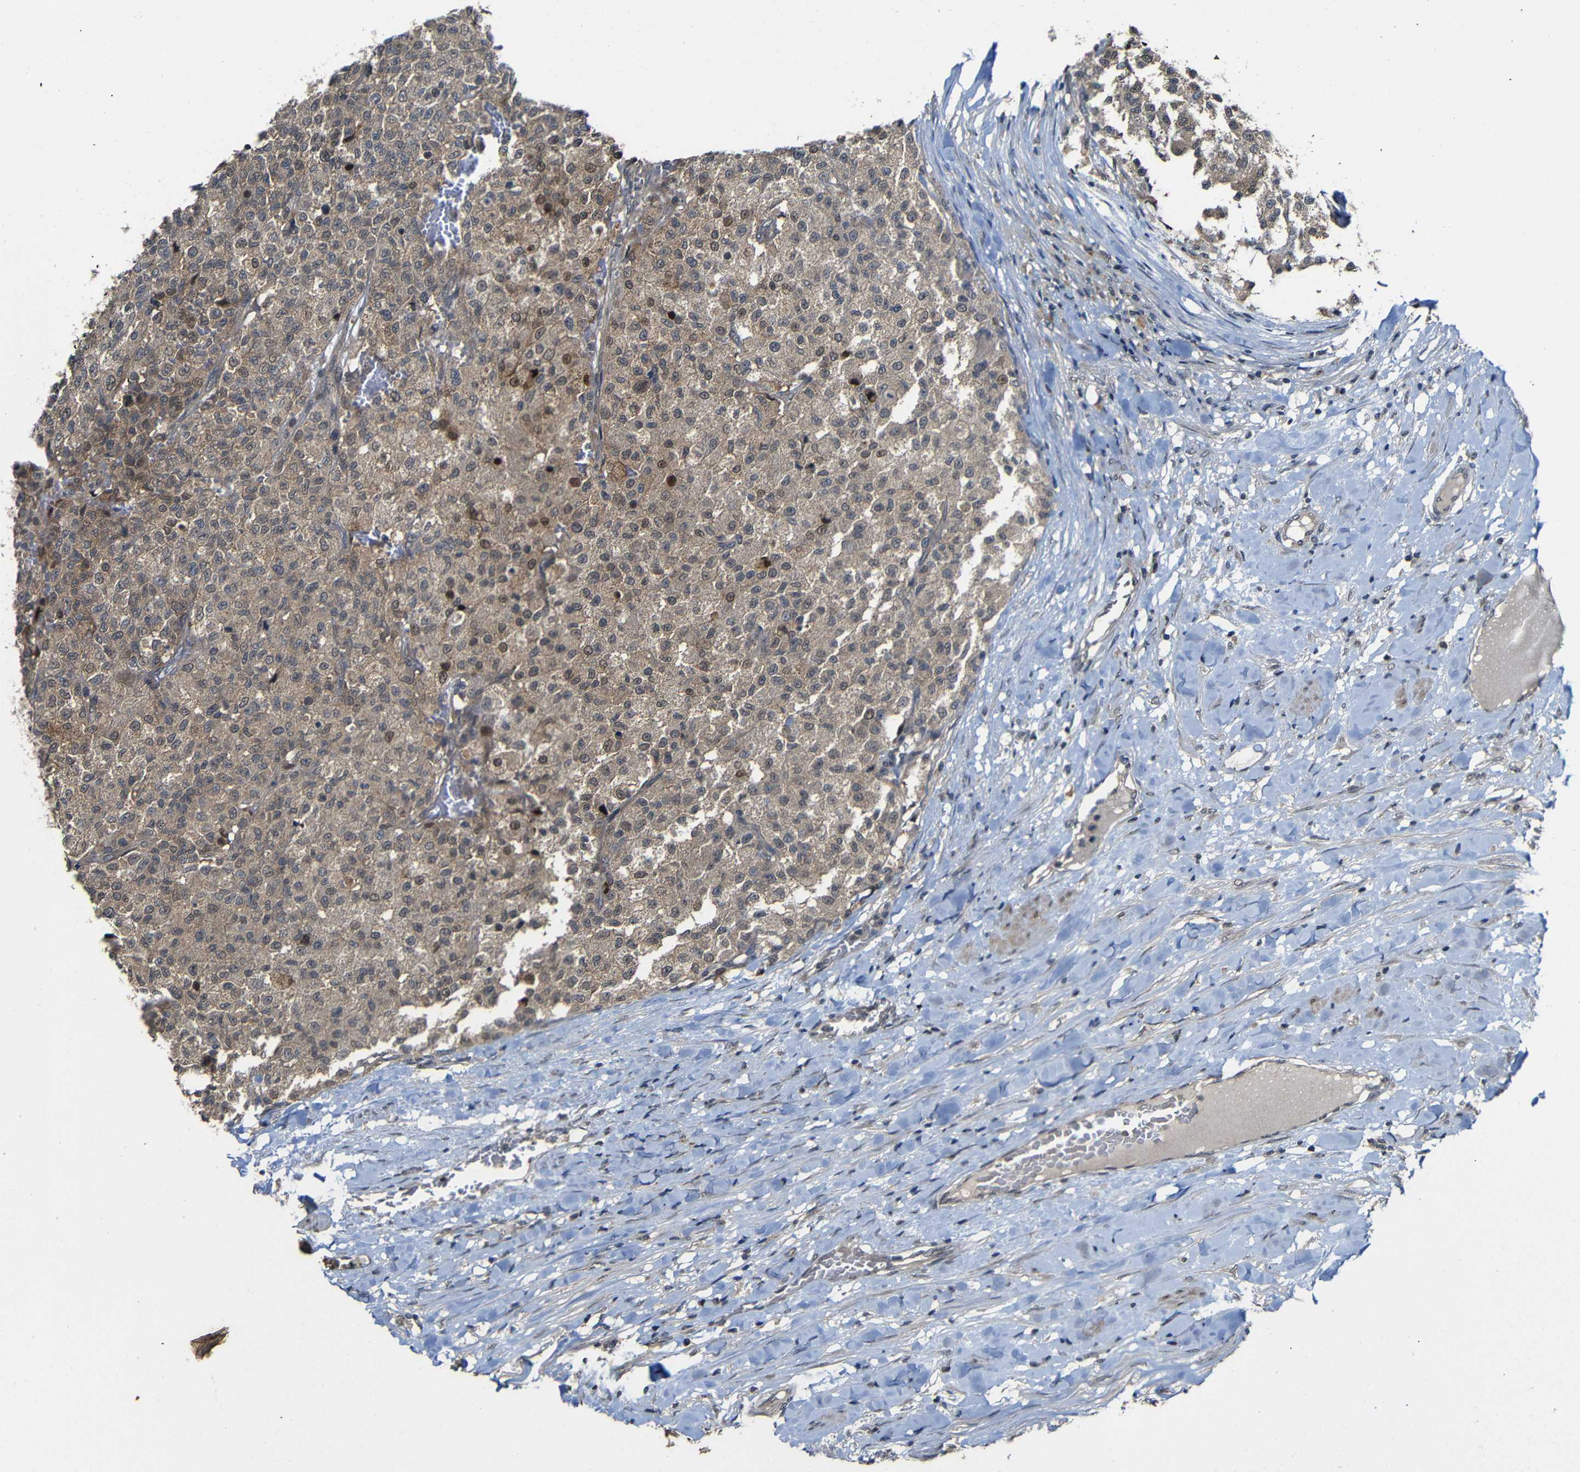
{"staining": {"intensity": "weak", "quantity": ">75%", "location": "cytoplasmic/membranous,nuclear"}, "tissue": "testis cancer", "cell_type": "Tumor cells", "image_type": "cancer", "snomed": [{"axis": "morphology", "description": "Seminoma, NOS"}, {"axis": "topography", "description": "Testis"}], "caption": "Human testis seminoma stained with a protein marker shows weak staining in tumor cells.", "gene": "ATG12", "patient": {"sex": "male", "age": 59}}